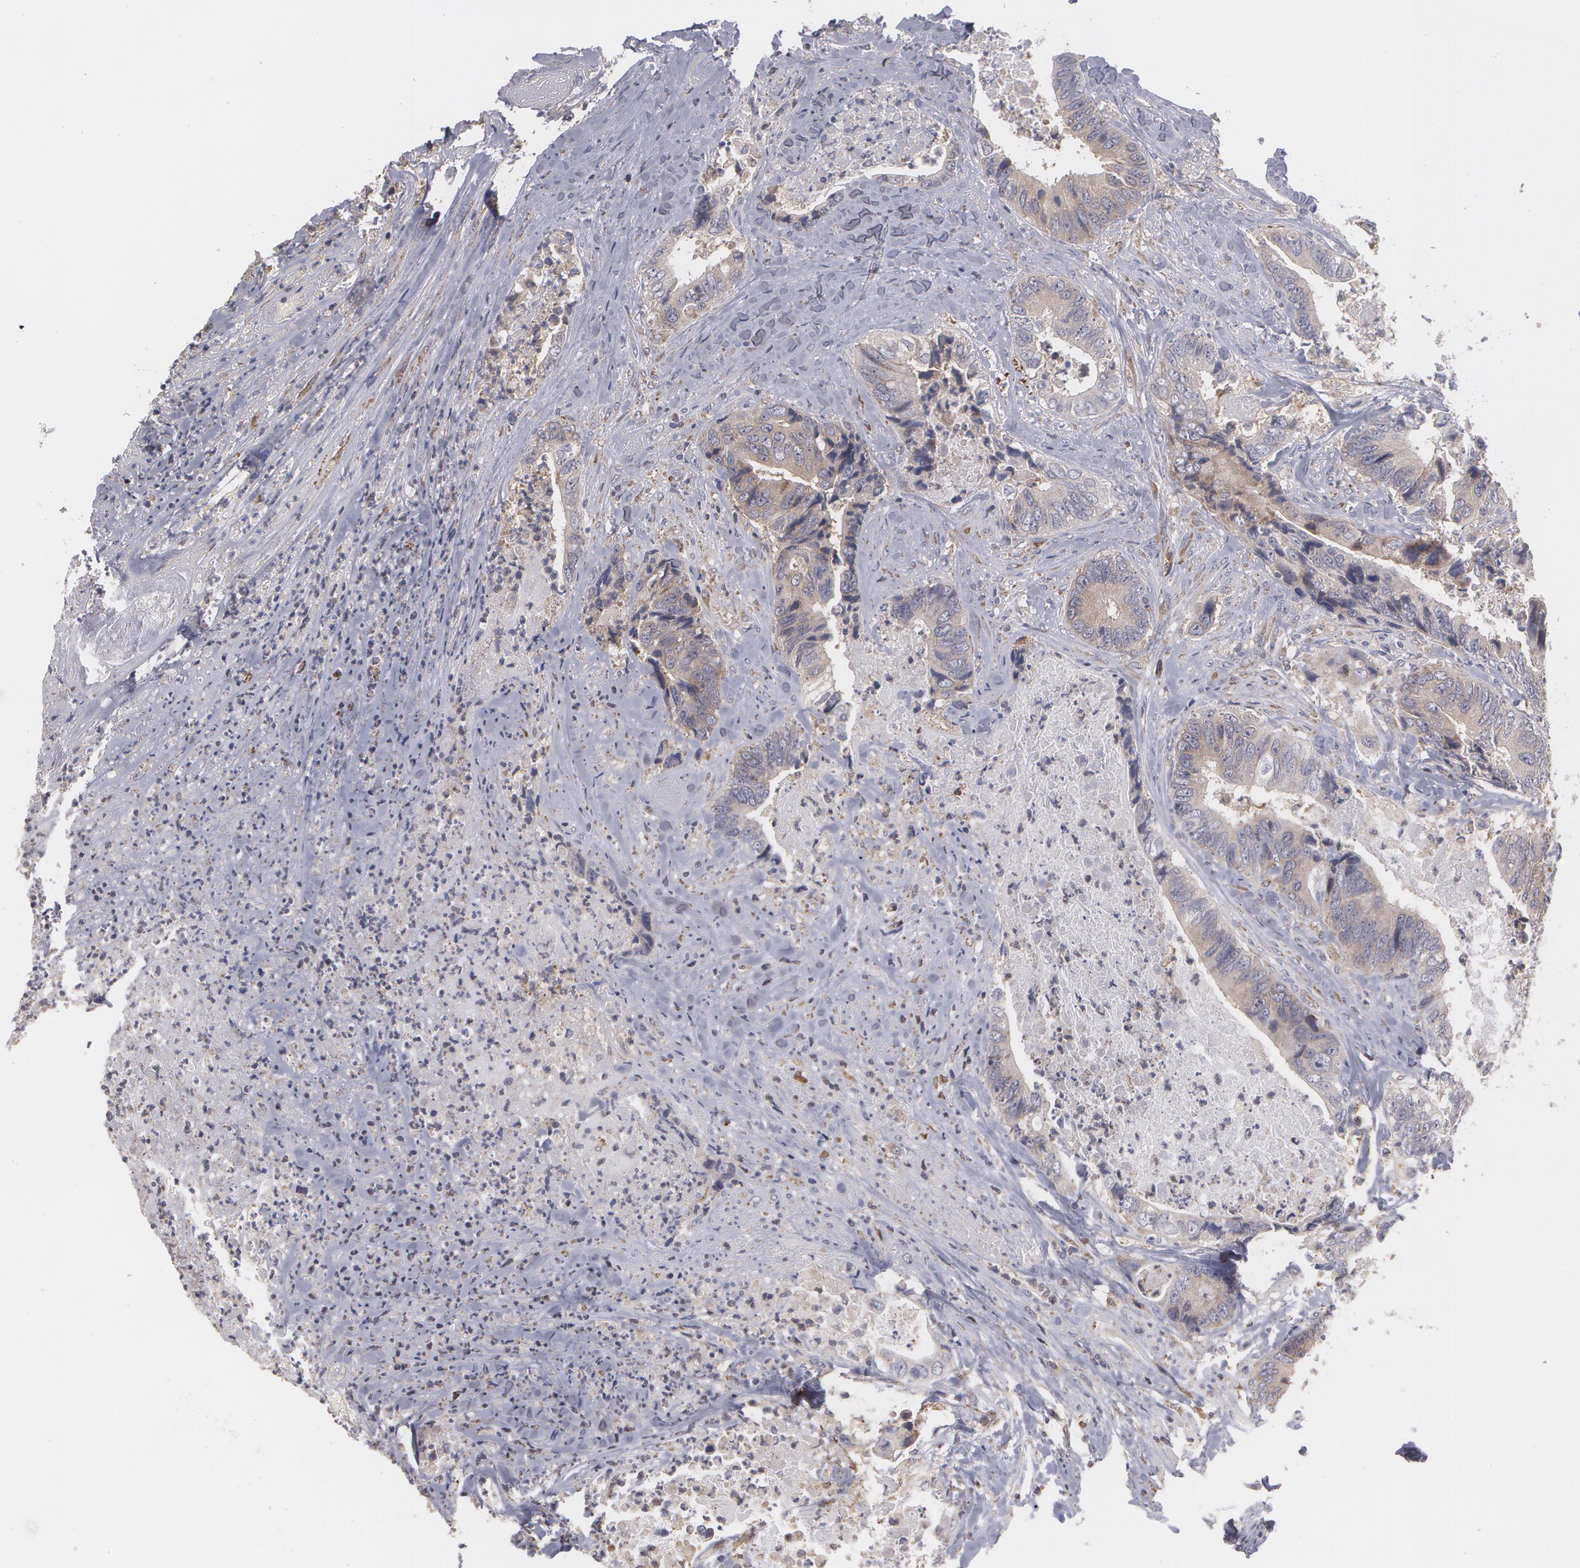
{"staining": {"intensity": "weak", "quantity": ">75%", "location": "cytoplasmic/membranous"}, "tissue": "colorectal cancer", "cell_type": "Tumor cells", "image_type": "cancer", "snomed": [{"axis": "morphology", "description": "Adenocarcinoma, NOS"}, {"axis": "topography", "description": "Rectum"}], "caption": "Protein staining of adenocarcinoma (colorectal) tissue reveals weak cytoplasmic/membranous expression in about >75% of tumor cells.", "gene": "MTHFD1", "patient": {"sex": "female", "age": 65}}